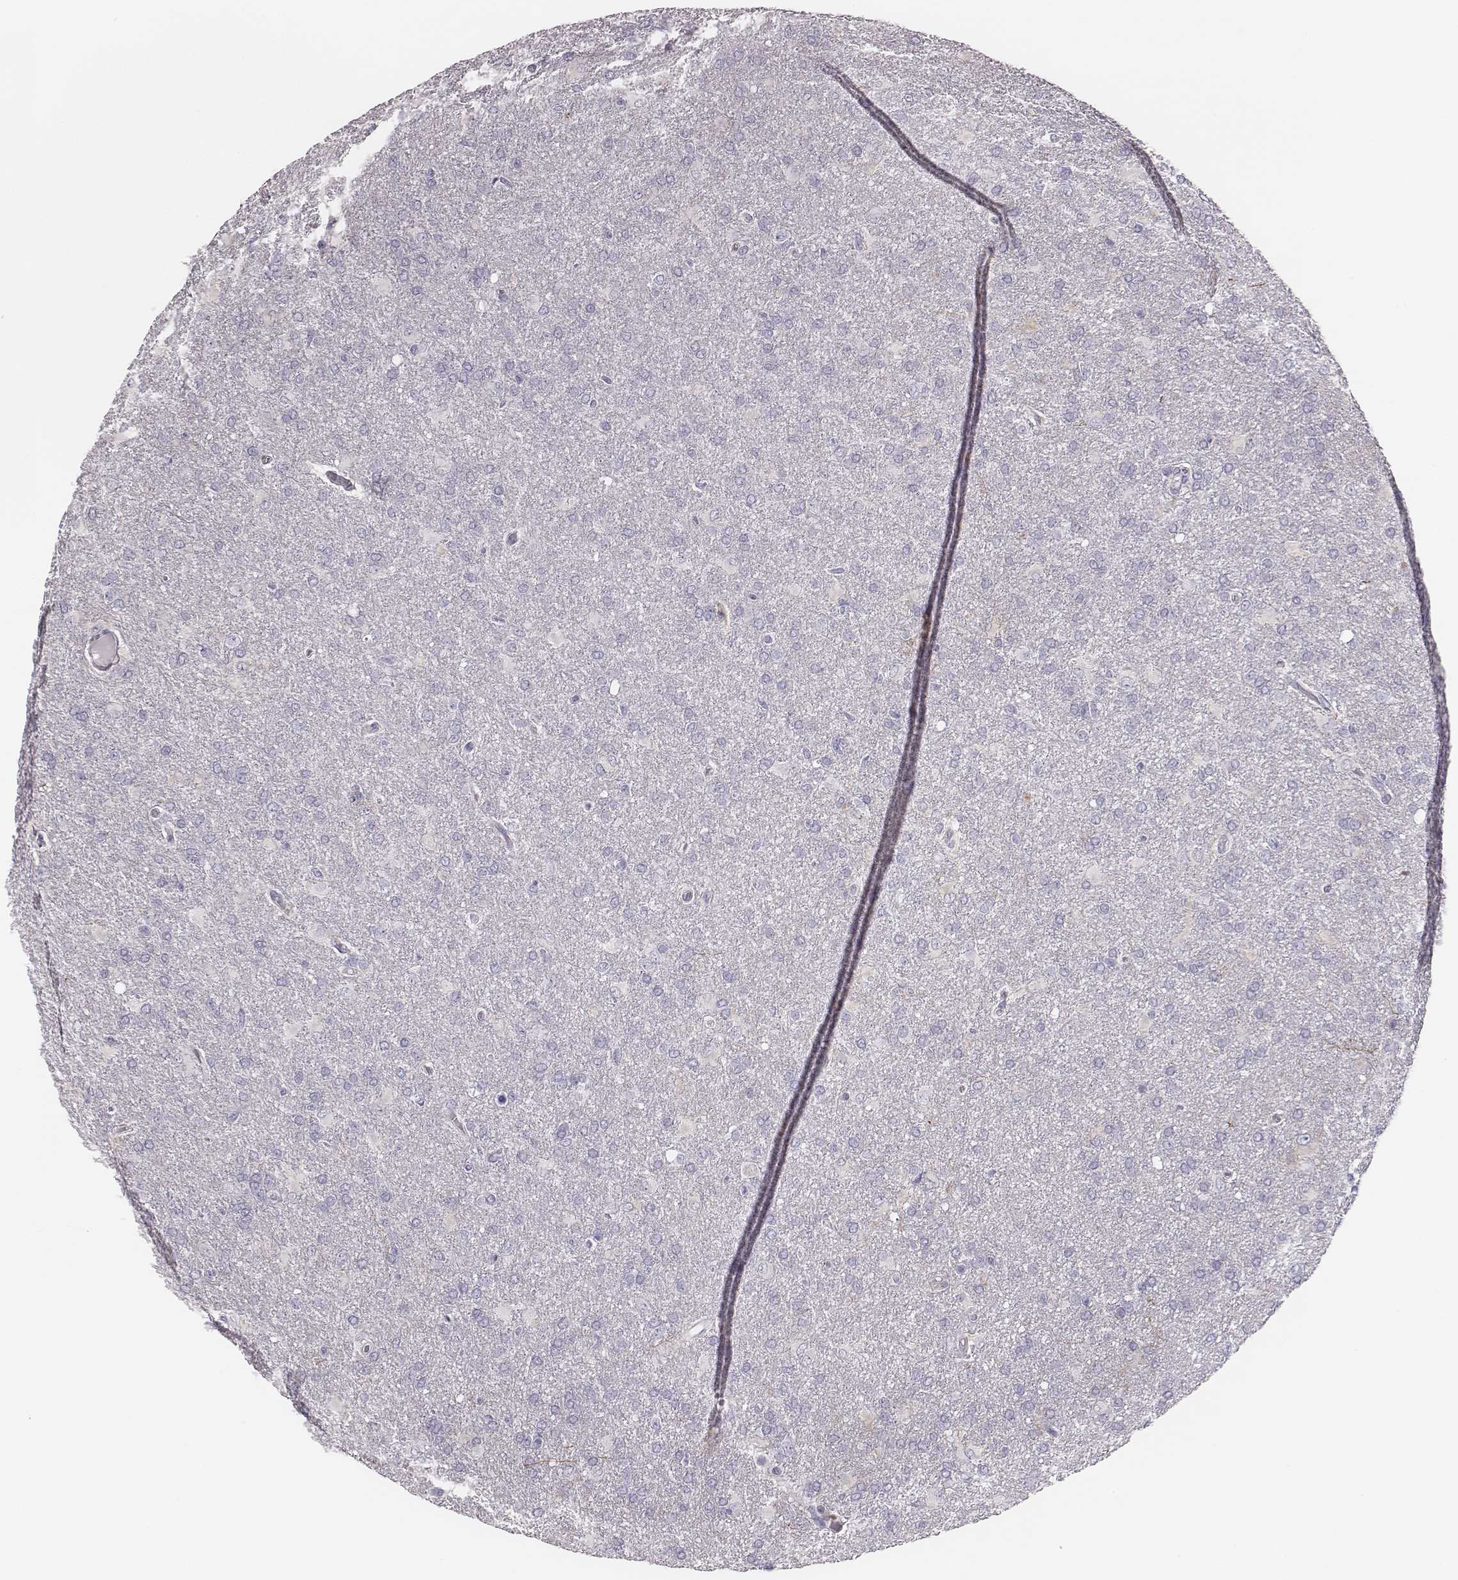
{"staining": {"intensity": "negative", "quantity": "none", "location": "none"}, "tissue": "glioma", "cell_type": "Tumor cells", "image_type": "cancer", "snomed": [{"axis": "morphology", "description": "Glioma, malignant, High grade"}, {"axis": "topography", "description": "Brain"}], "caption": "DAB (3,3'-diaminobenzidine) immunohistochemical staining of human malignant glioma (high-grade) displays no significant staining in tumor cells.", "gene": "ZNF365", "patient": {"sex": "male", "age": 68}}